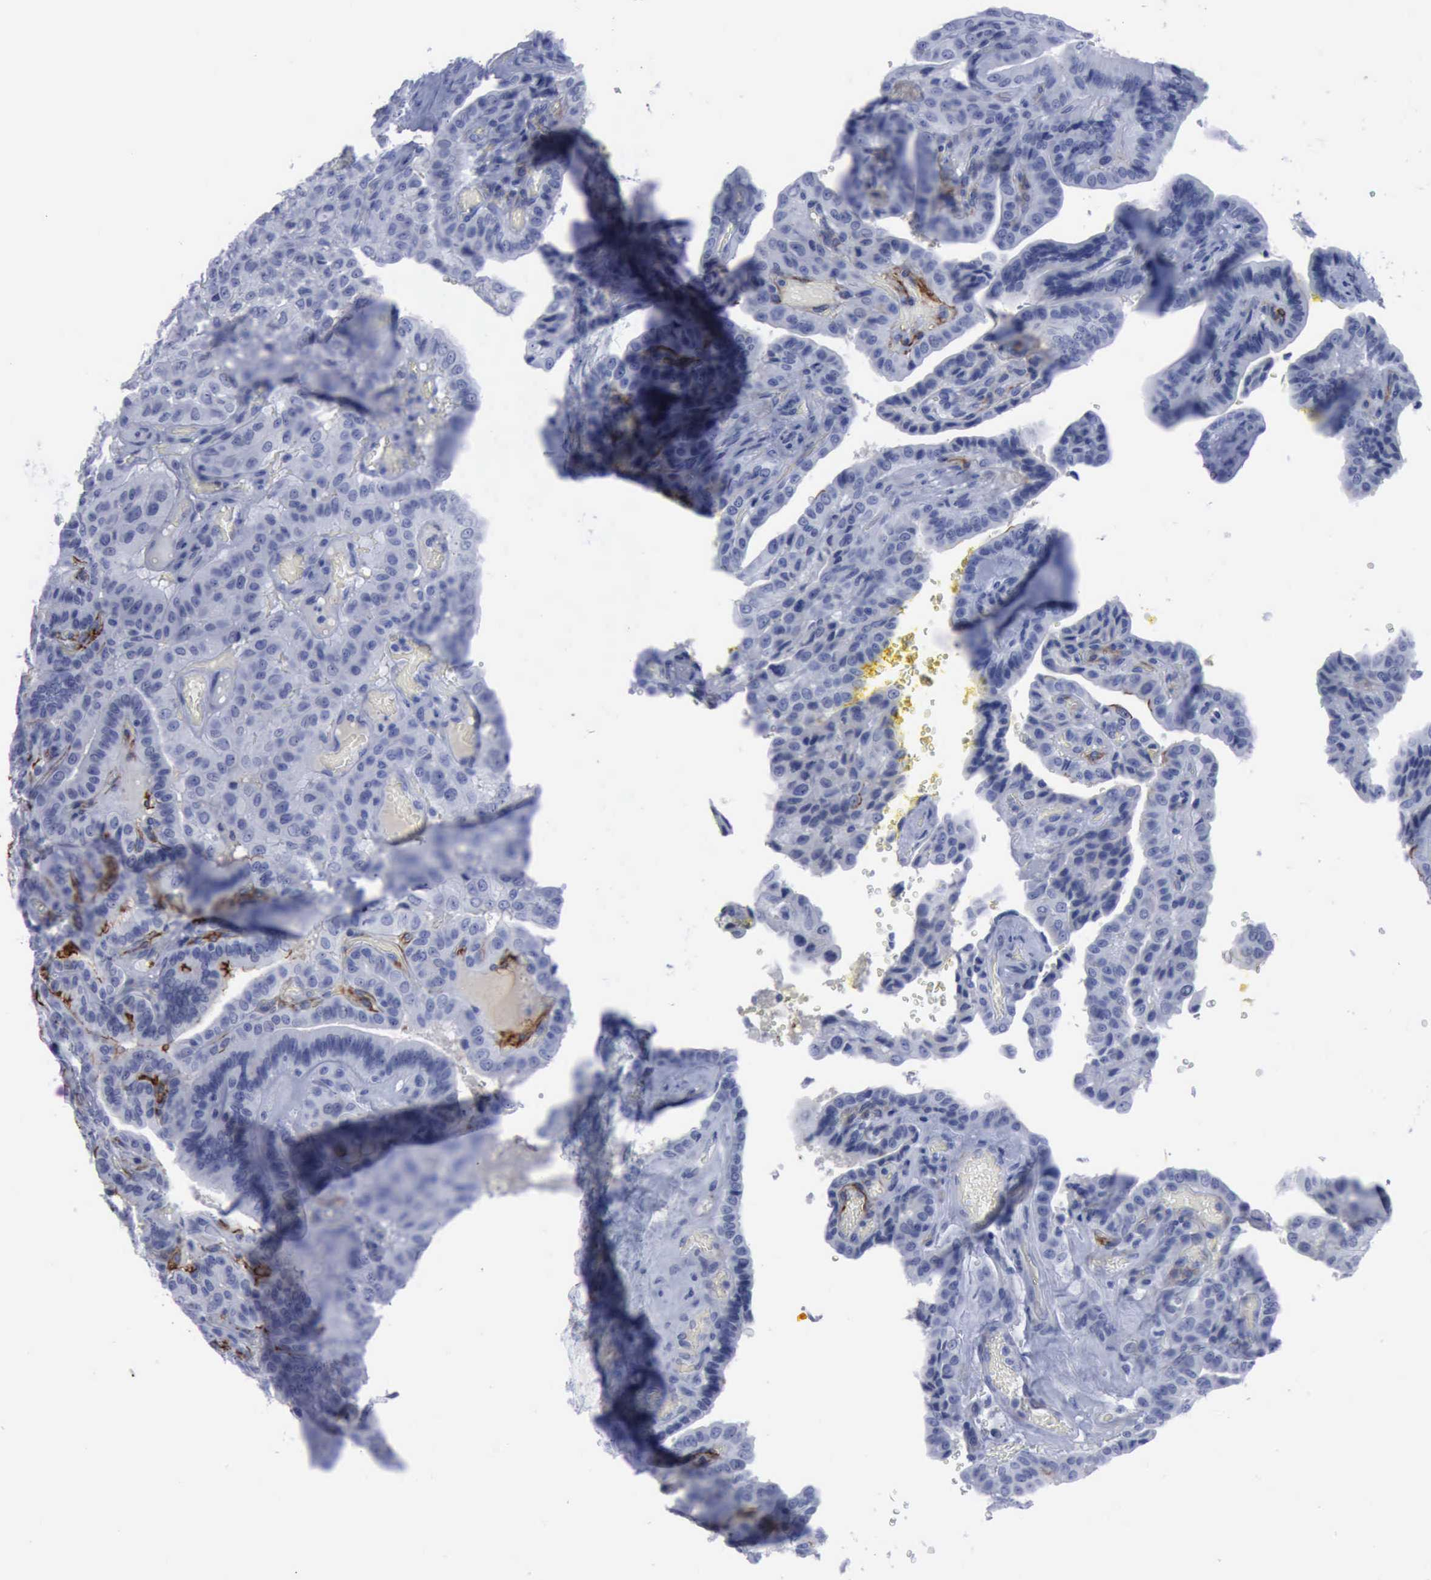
{"staining": {"intensity": "negative", "quantity": "none", "location": "none"}, "tissue": "thyroid cancer", "cell_type": "Tumor cells", "image_type": "cancer", "snomed": [{"axis": "morphology", "description": "Papillary adenocarcinoma, NOS"}, {"axis": "topography", "description": "Thyroid gland"}], "caption": "High power microscopy image of an immunohistochemistry image of thyroid cancer (papillary adenocarcinoma), revealing no significant expression in tumor cells. Nuclei are stained in blue.", "gene": "NGFR", "patient": {"sex": "male", "age": 87}}